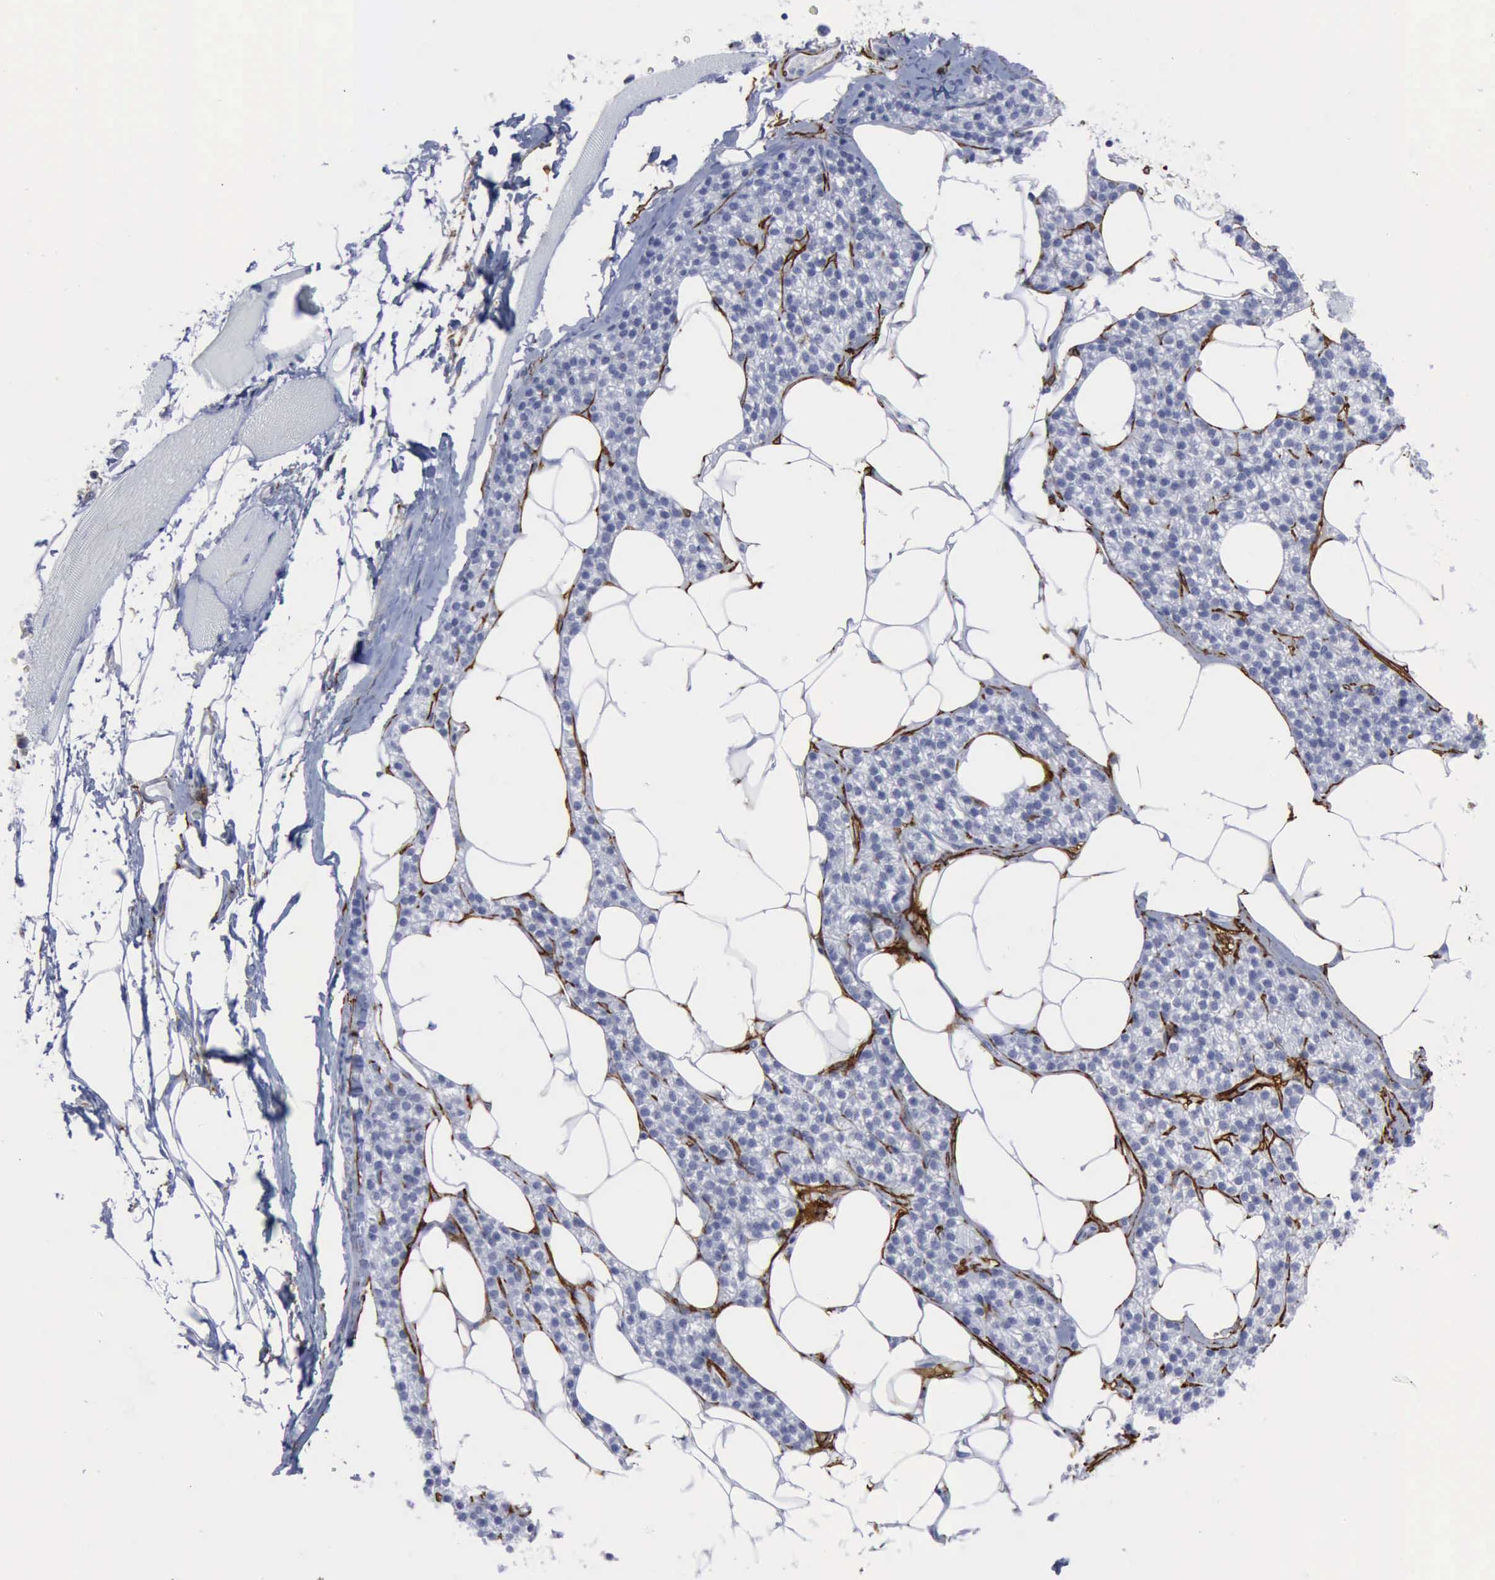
{"staining": {"intensity": "negative", "quantity": "none", "location": "none"}, "tissue": "skeletal muscle", "cell_type": "Myocytes", "image_type": "normal", "snomed": [{"axis": "morphology", "description": "Normal tissue, NOS"}, {"axis": "topography", "description": "Skeletal muscle"}, {"axis": "topography", "description": "Parathyroid gland"}], "caption": "Benign skeletal muscle was stained to show a protein in brown. There is no significant expression in myocytes. (Brightfield microscopy of DAB immunohistochemistry at high magnification).", "gene": "NGFR", "patient": {"sex": "female", "age": 37}}